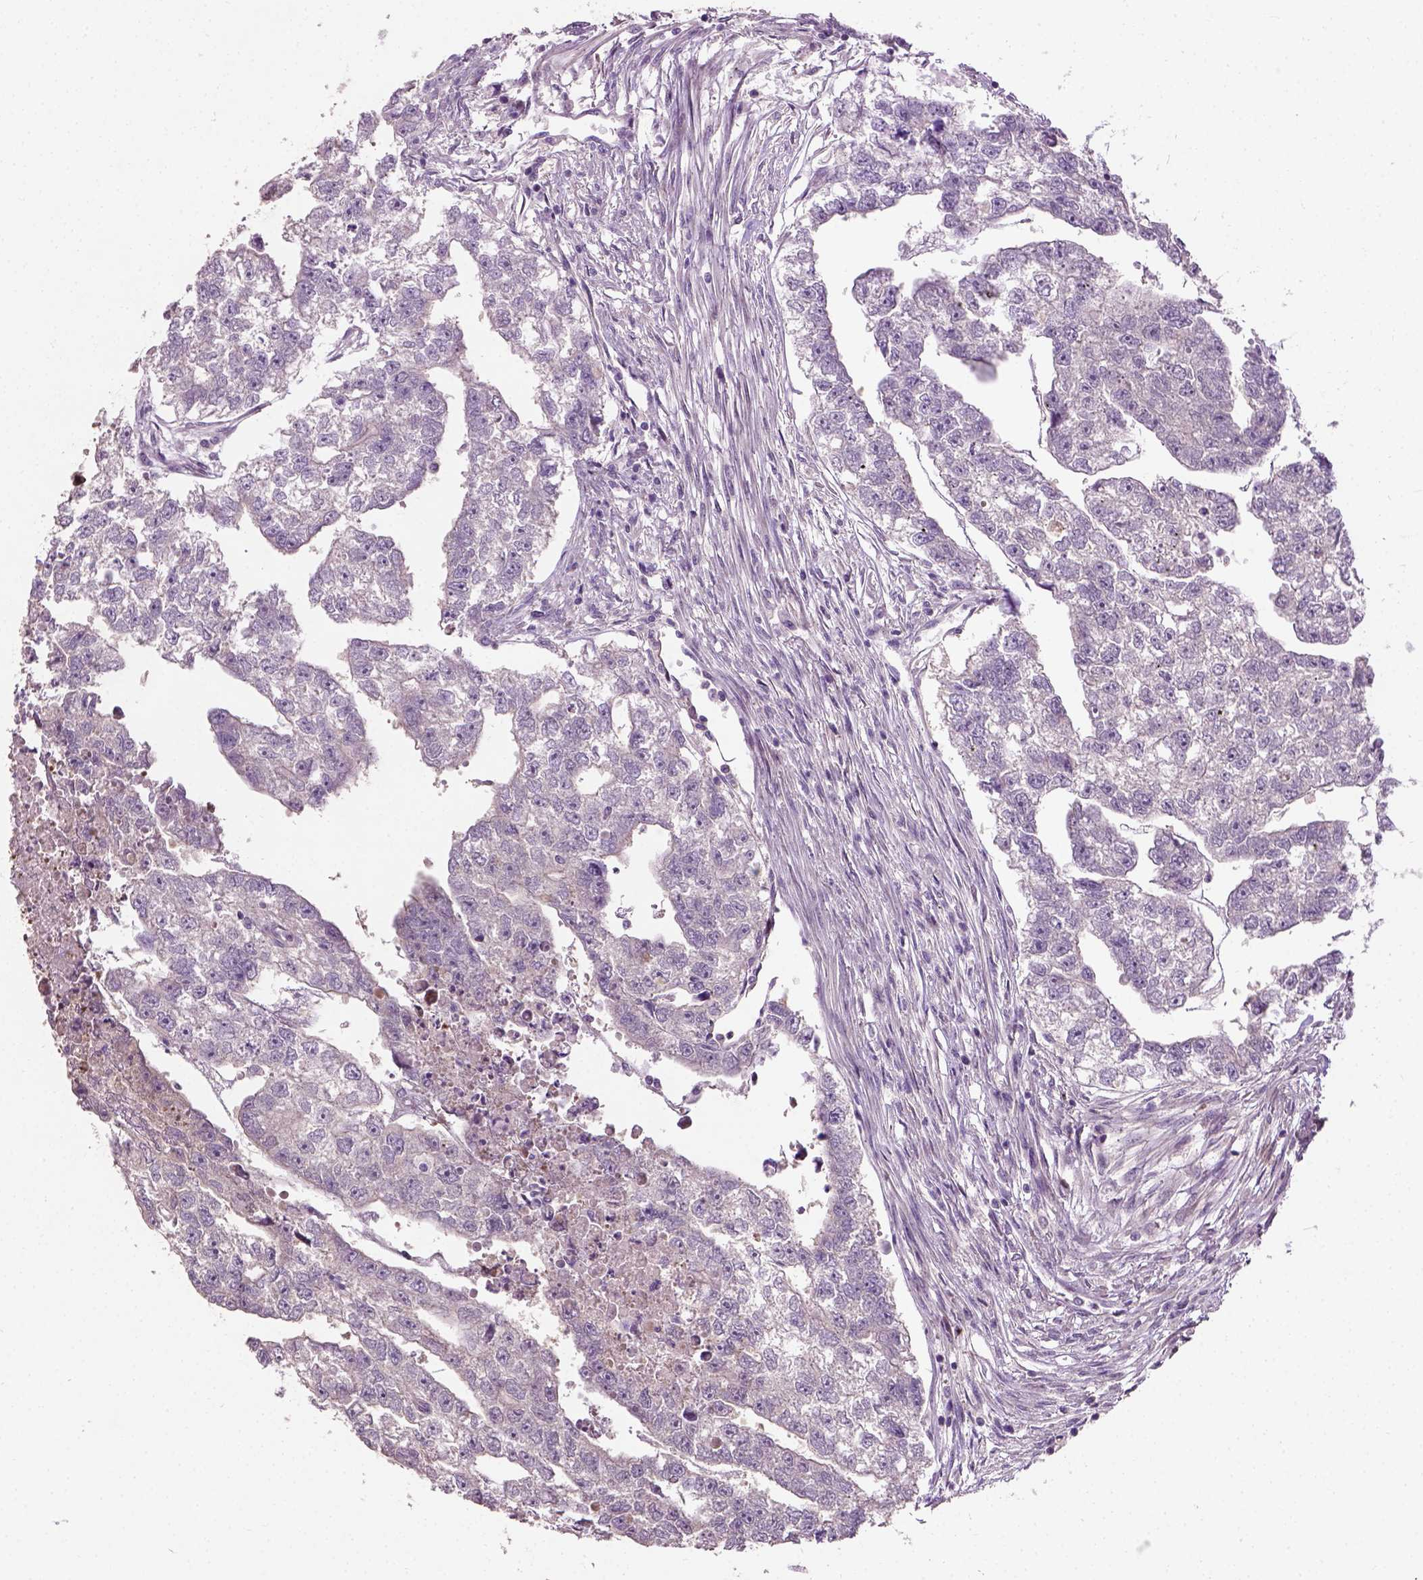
{"staining": {"intensity": "negative", "quantity": "none", "location": "none"}, "tissue": "testis cancer", "cell_type": "Tumor cells", "image_type": "cancer", "snomed": [{"axis": "morphology", "description": "Carcinoma, Embryonal, NOS"}, {"axis": "morphology", "description": "Teratoma, malignant, NOS"}, {"axis": "topography", "description": "Testis"}], "caption": "The immunohistochemistry (IHC) image has no significant positivity in tumor cells of malignant teratoma (testis) tissue. (Stains: DAB (3,3'-diaminobenzidine) immunohistochemistry (IHC) with hematoxylin counter stain, Microscopy: brightfield microscopy at high magnification).", "gene": "PKP3", "patient": {"sex": "male", "age": 44}}